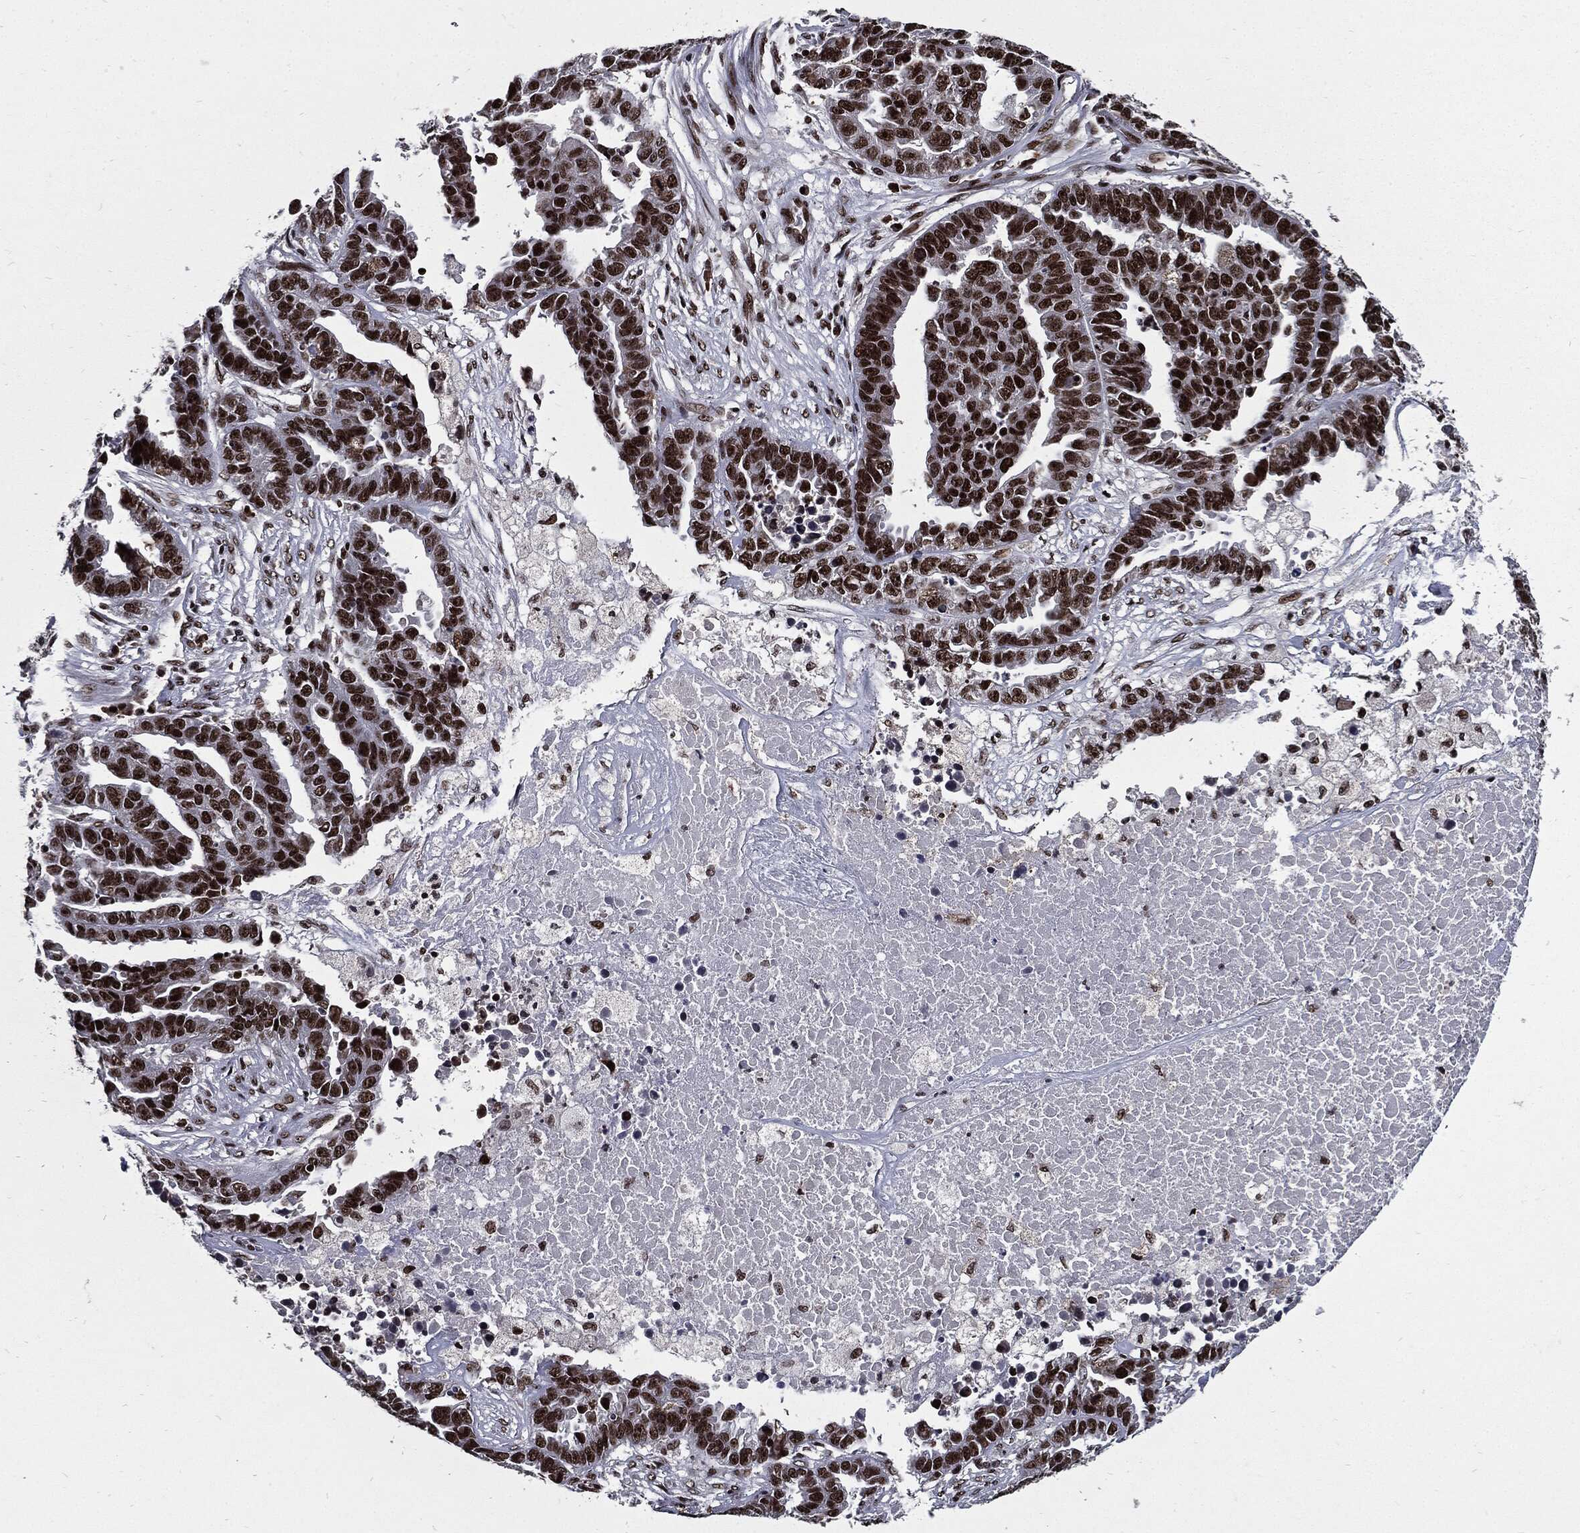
{"staining": {"intensity": "strong", "quantity": ">75%", "location": "nuclear"}, "tissue": "ovarian cancer", "cell_type": "Tumor cells", "image_type": "cancer", "snomed": [{"axis": "morphology", "description": "Cystadenocarcinoma, serous, NOS"}, {"axis": "topography", "description": "Ovary"}], "caption": "Immunohistochemistry photomicrograph of neoplastic tissue: human ovarian serous cystadenocarcinoma stained using immunohistochemistry displays high levels of strong protein expression localized specifically in the nuclear of tumor cells, appearing as a nuclear brown color.", "gene": "ZFP91", "patient": {"sex": "female", "age": 87}}